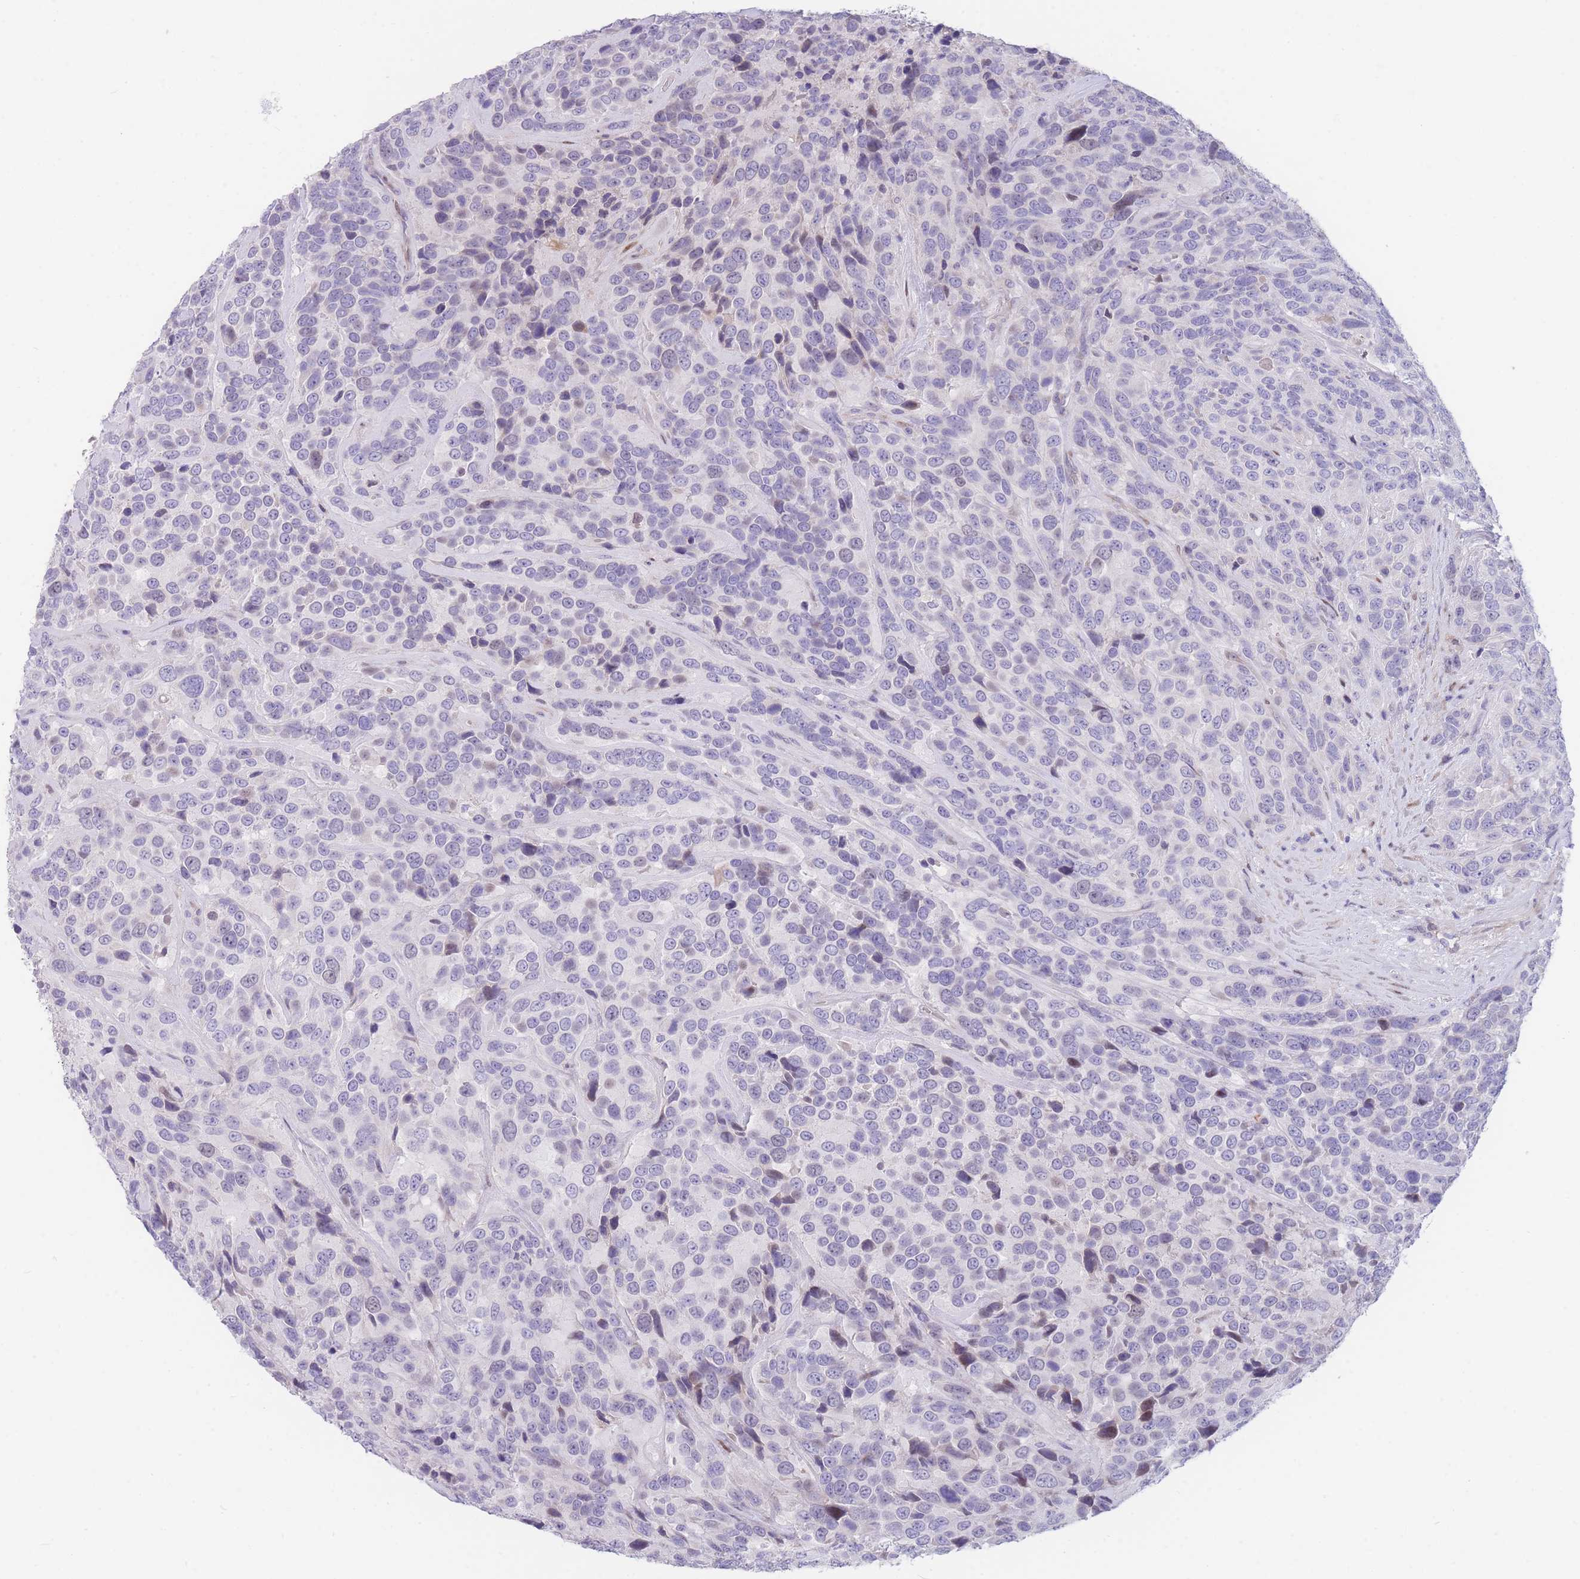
{"staining": {"intensity": "negative", "quantity": "none", "location": "none"}, "tissue": "urothelial cancer", "cell_type": "Tumor cells", "image_type": "cancer", "snomed": [{"axis": "morphology", "description": "Urothelial carcinoma, High grade"}, {"axis": "topography", "description": "Urinary bladder"}], "caption": "This is an immunohistochemistry (IHC) photomicrograph of urothelial cancer. There is no expression in tumor cells.", "gene": "SHCBP1", "patient": {"sex": "female", "age": 70}}